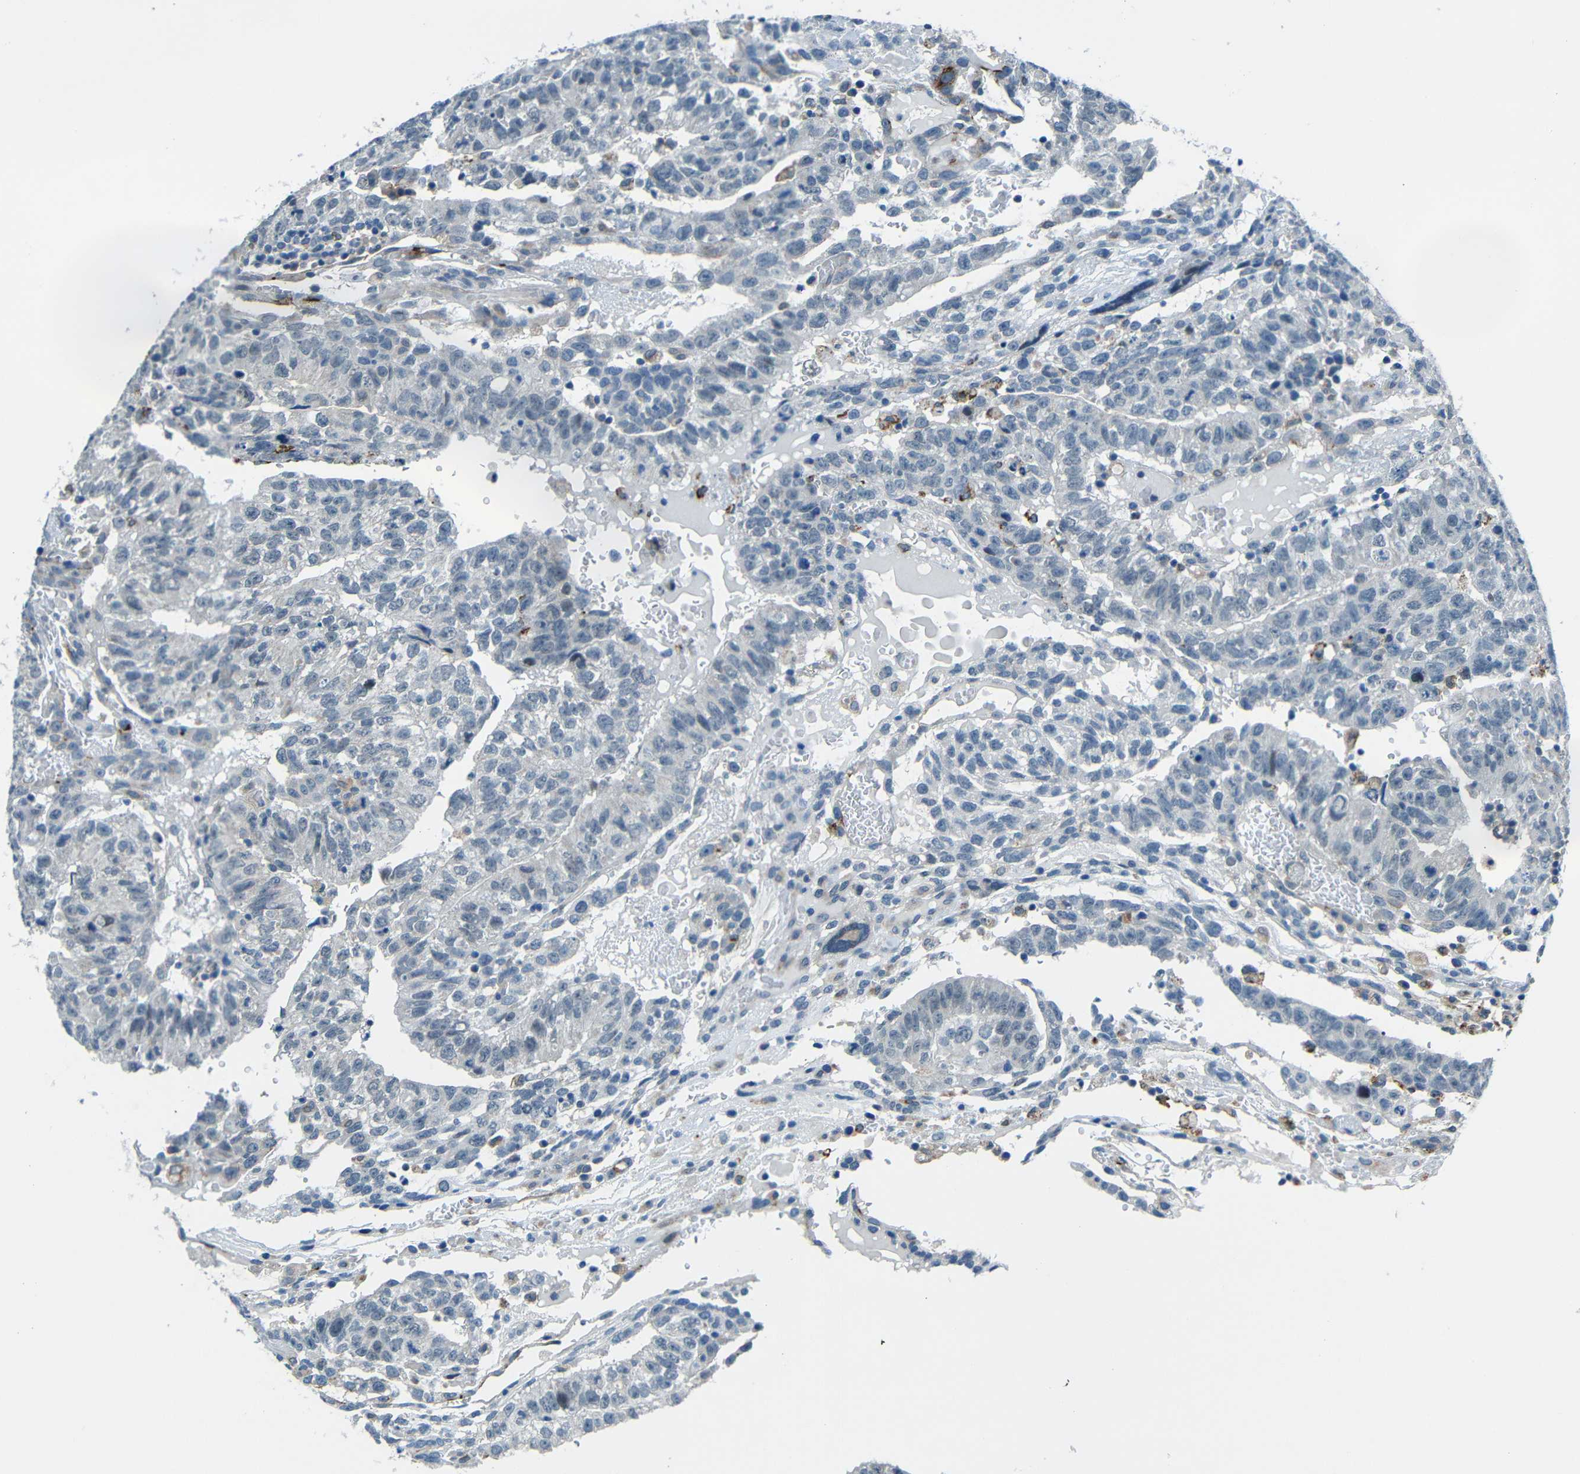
{"staining": {"intensity": "negative", "quantity": "none", "location": "none"}, "tissue": "testis cancer", "cell_type": "Tumor cells", "image_type": "cancer", "snomed": [{"axis": "morphology", "description": "Seminoma, NOS"}, {"axis": "morphology", "description": "Carcinoma, Embryonal, NOS"}, {"axis": "topography", "description": "Testis"}], "caption": "Testis cancer (embryonal carcinoma) was stained to show a protein in brown. There is no significant expression in tumor cells.", "gene": "ANKRD22", "patient": {"sex": "male", "age": 52}}